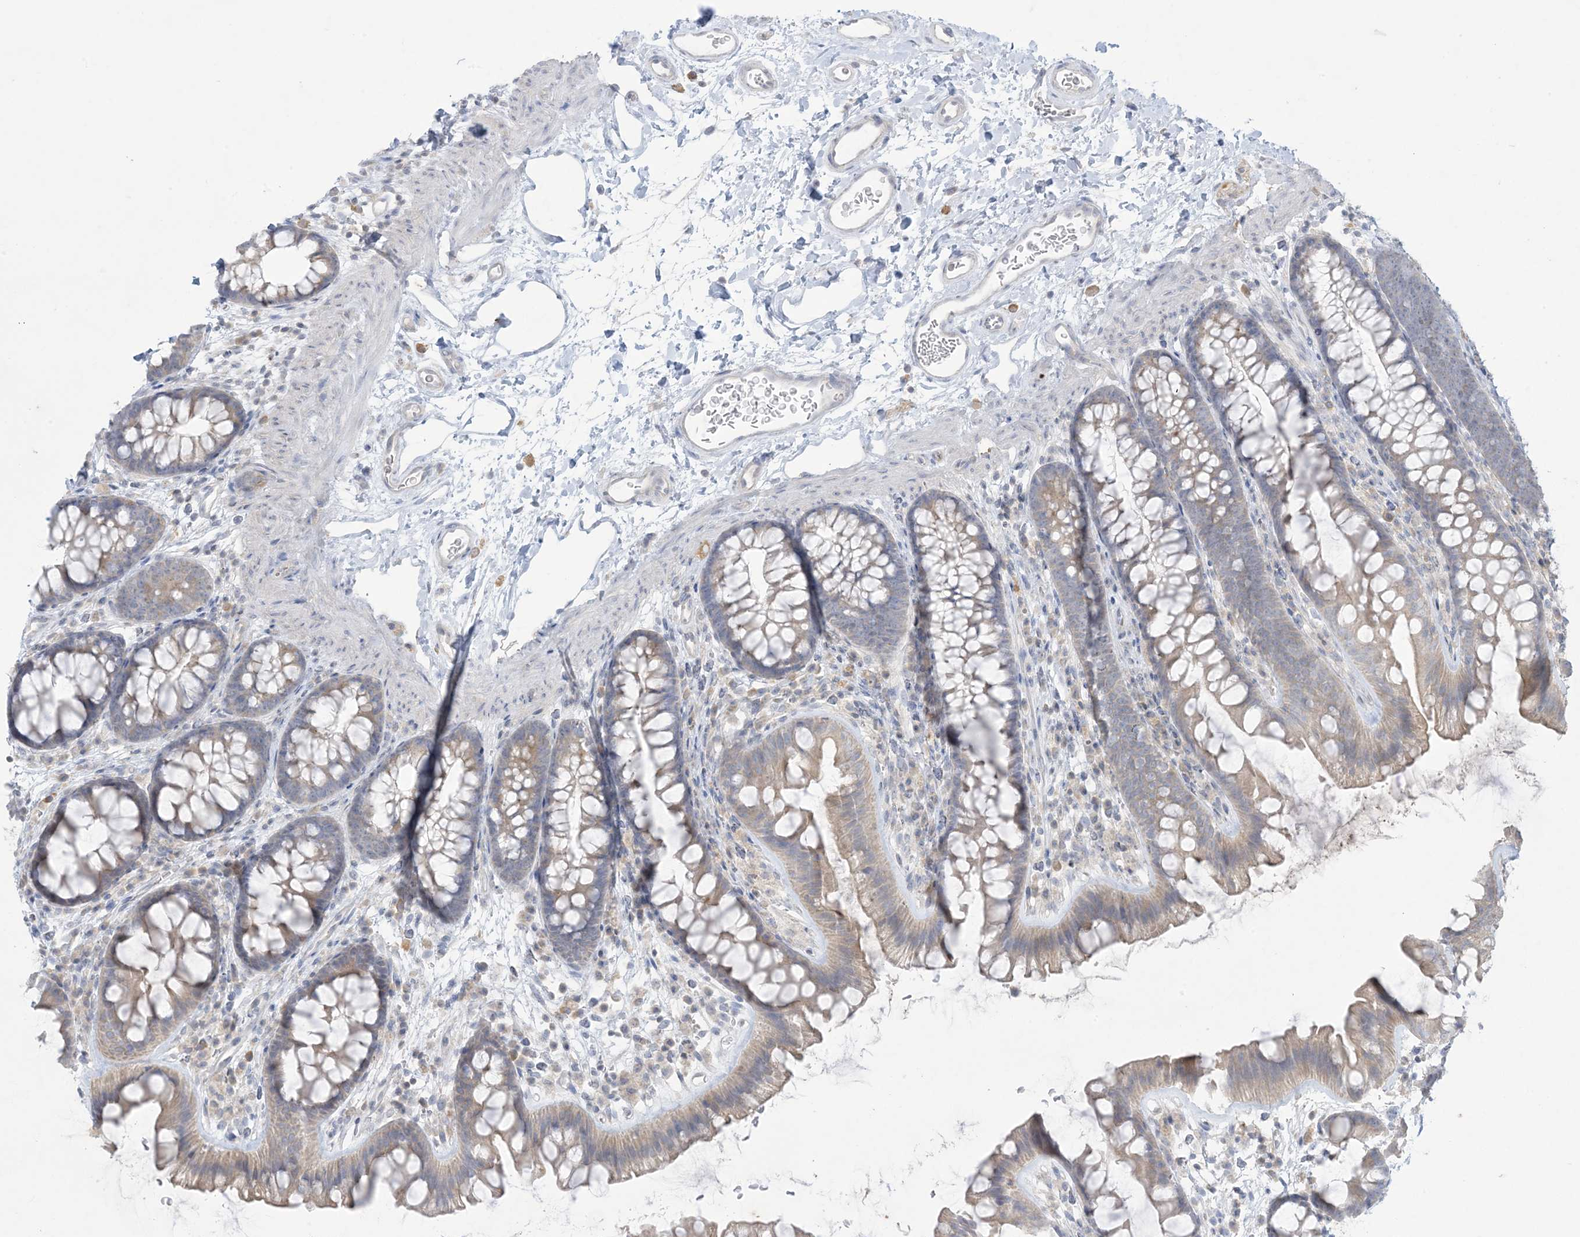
{"staining": {"intensity": "negative", "quantity": "none", "location": "none"}, "tissue": "colon", "cell_type": "Endothelial cells", "image_type": "normal", "snomed": [{"axis": "morphology", "description": "Normal tissue, NOS"}, {"axis": "topography", "description": "Colon"}], "caption": "Human colon stained for a protein using IHC shows no staining in endothelial cells.", "gene": "KIF3A", "patient": {"sex": "female", "age": 62}}